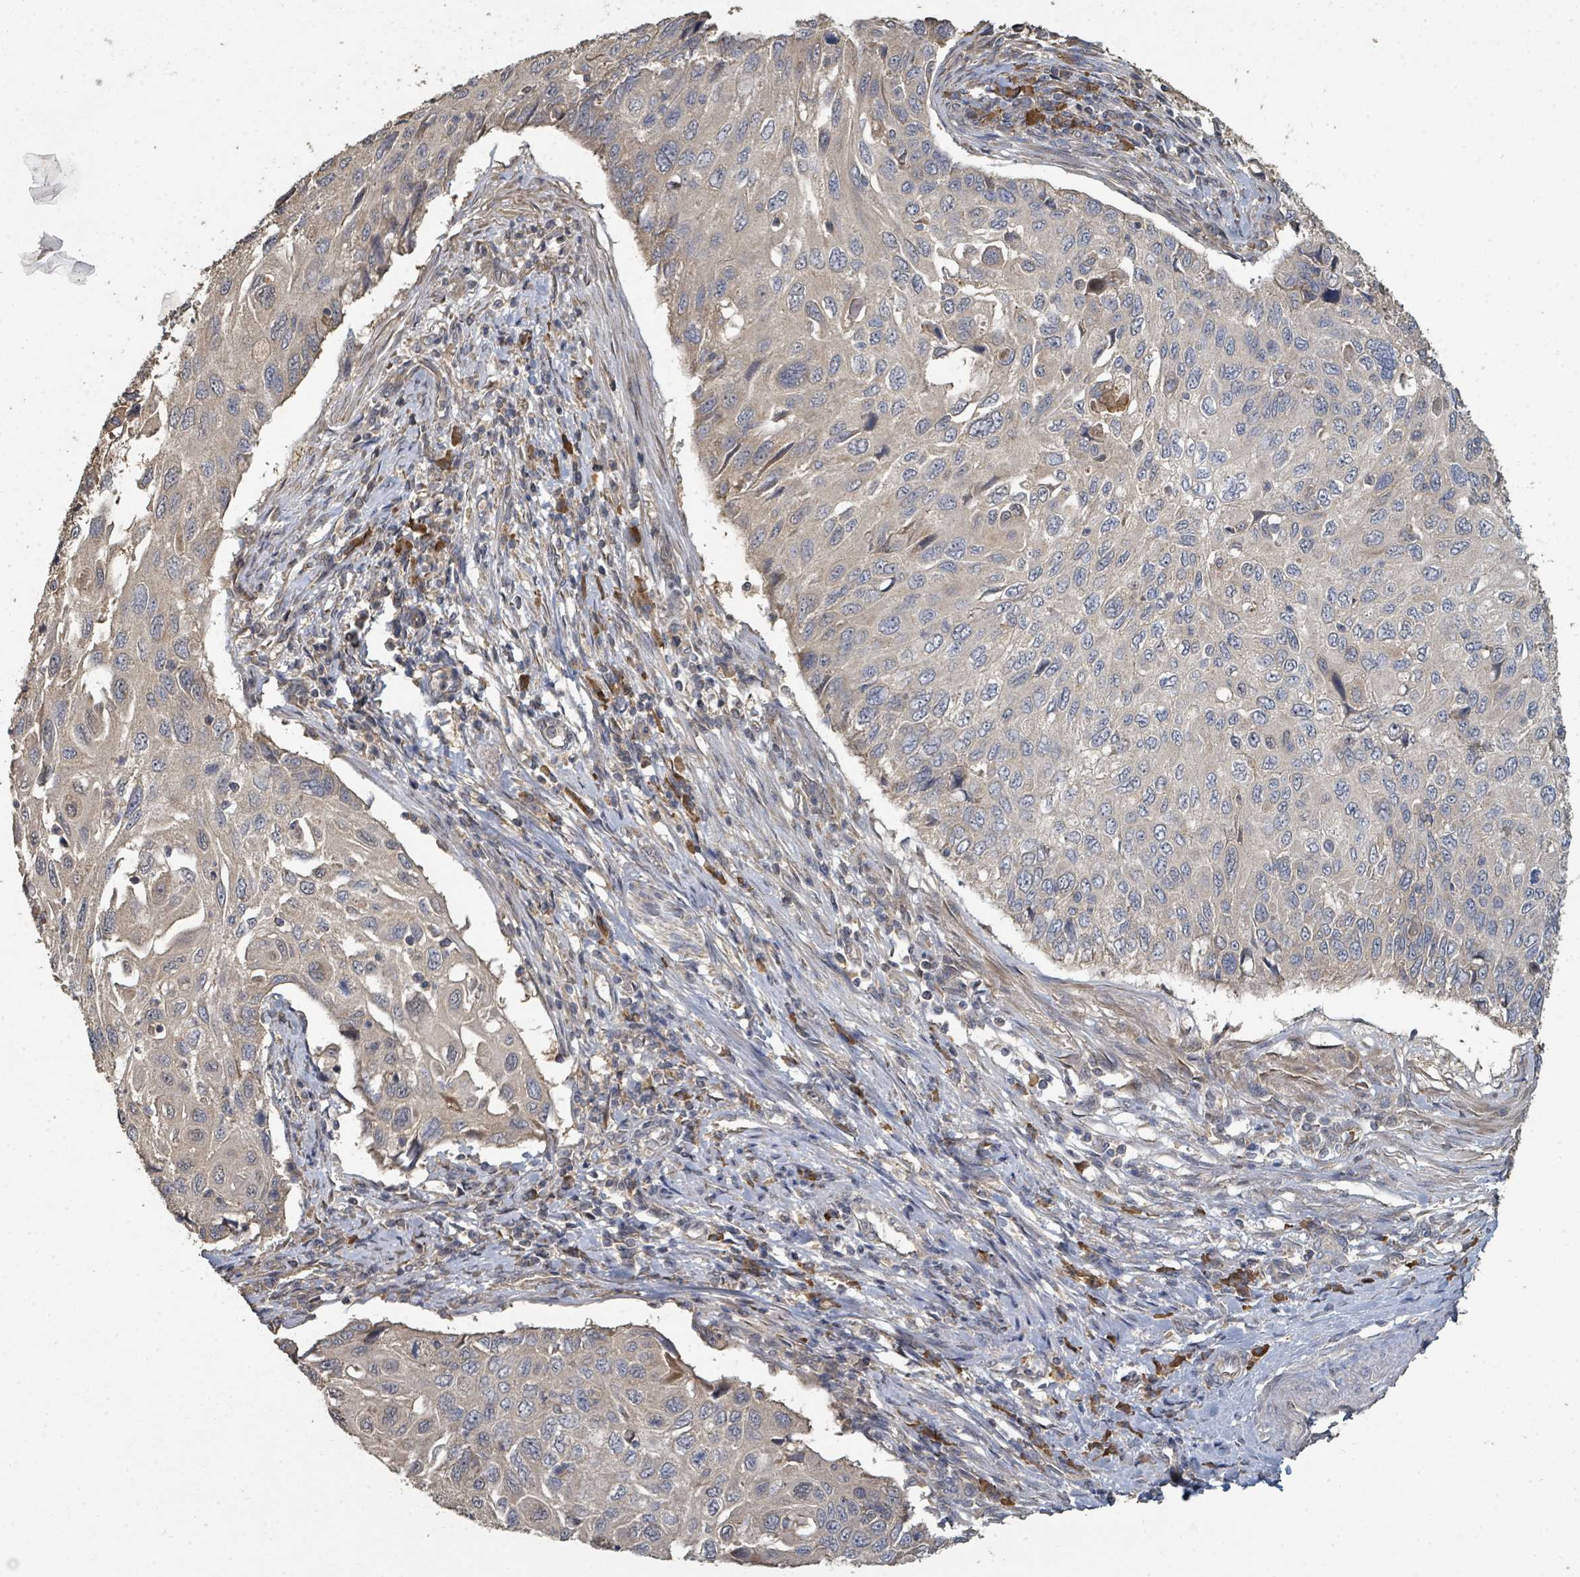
{"staining": {"intensity": "weak", "quantity": "<25%", "location": "cytoplasmic/membranous"}, "tissue": "cervical cancer", "cell_type": "Tumor cells", "image_type": "cancer", "snomed": [{"axis": "morphology", "description": "Squamous cell carcinoma, NOS"}, {"axis": "topography", "description": "Cervix"}], "caption": "Immunohistochemistry image of neoplastic tissue: human cervical squamous cell carcinoma stained with DAB displays no significant protein expression in tumor cells.", "gene": "WDFY1", "patient": {"sex": "female", "age": 70}}